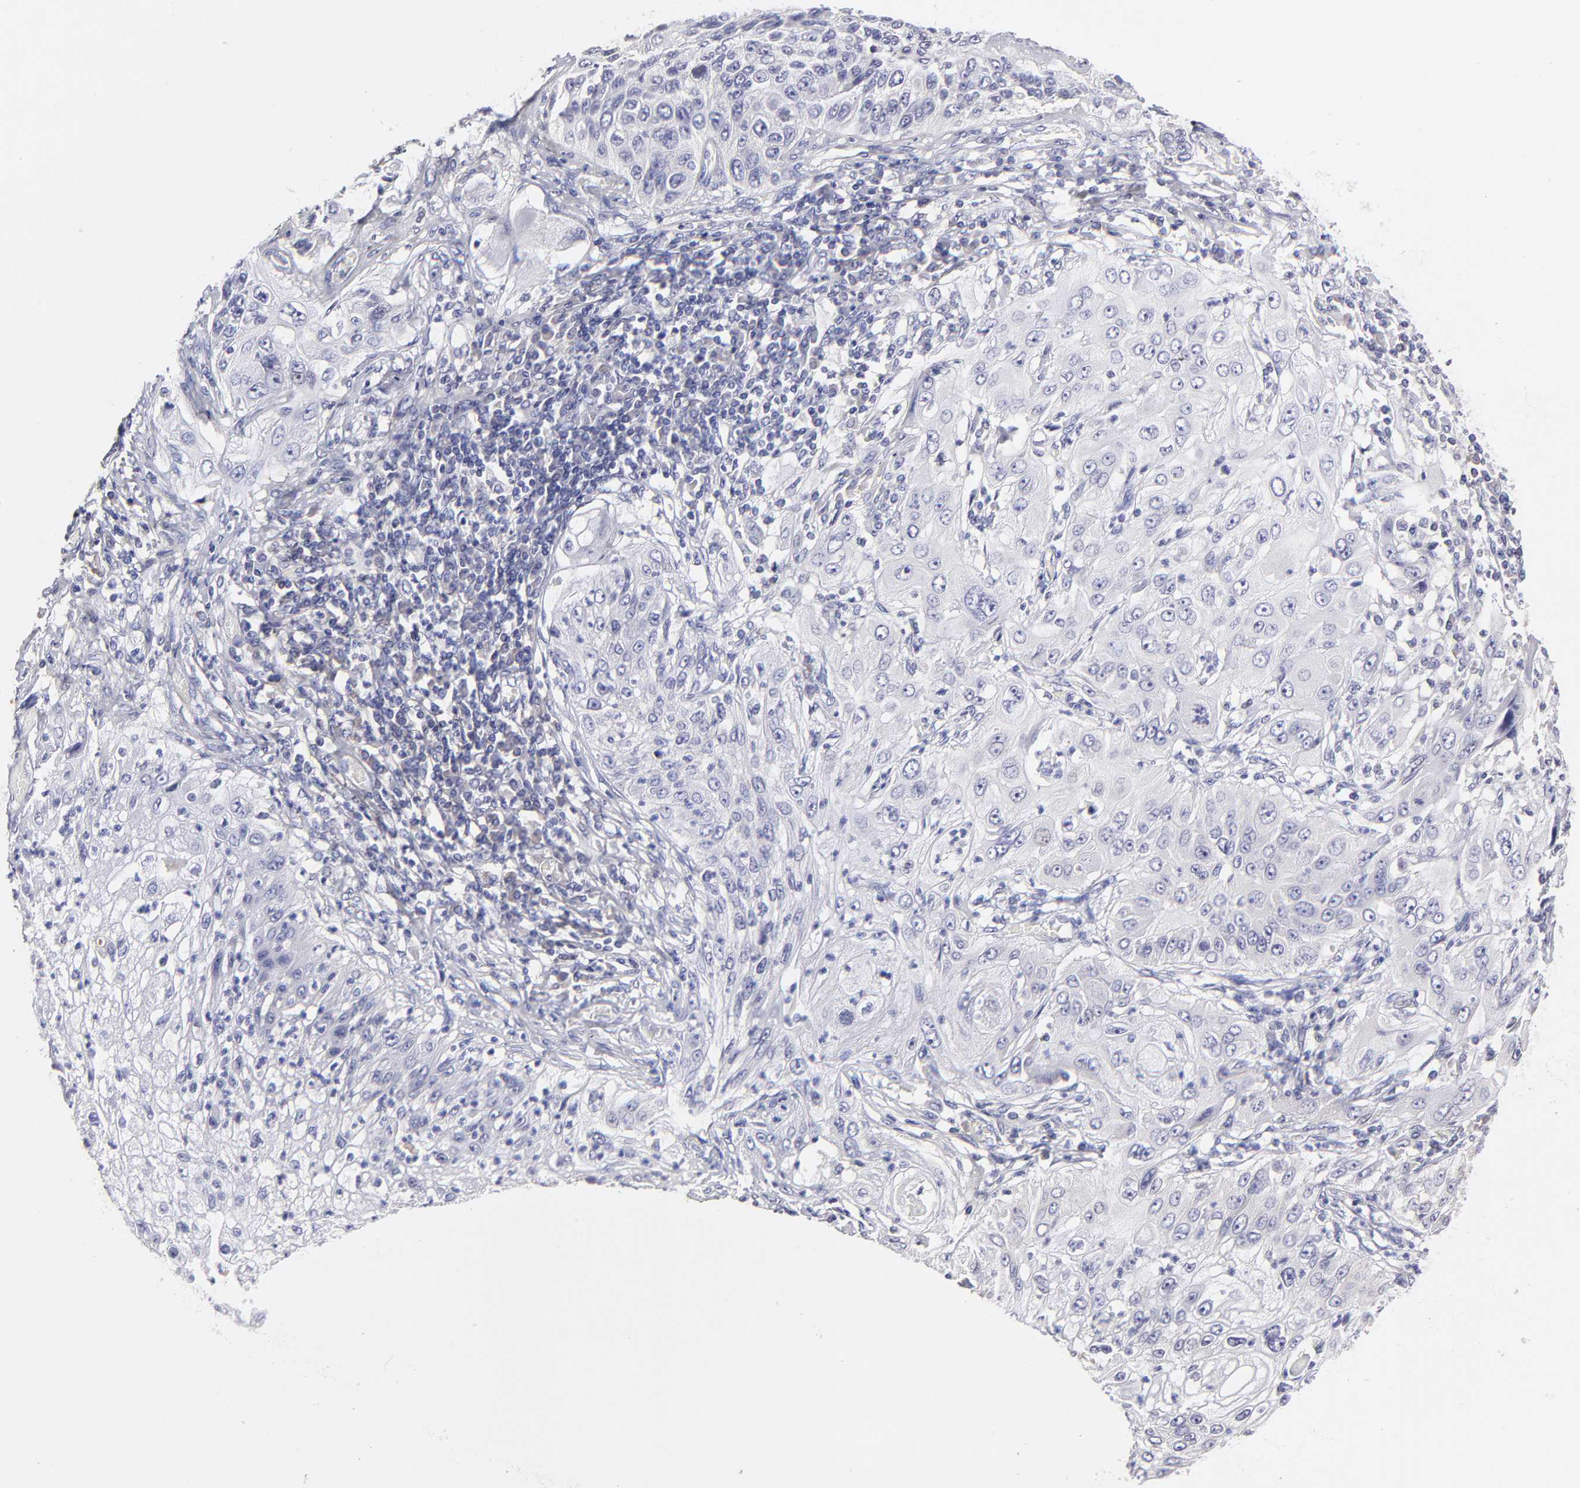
{"staining": {"intensity": "negative", "quantity": "none", "location": "none"}, "tissue": "lung cancer", "cell_type": "Tumor cells", "image_type": "cancer", "snomed": [{"axis": "morphology", "description": "Inflammation, NOS"}, {"axis": "morphology", "description": "Squamous cell carcinoma, NOS"}, {"axis": "topography", "description": "Lymph node"}, {"axis": "topography", "description": "Soft tissue"}, {"axis": "topography", "description": "Lung"}], "caption": "Immunohistochemical staining of human squamous cell carcinoma (lung) demonstrates no significant positivity in tumor cells.", "gene": "BTG2", "patient": {"sex": "male", "age": 66}}